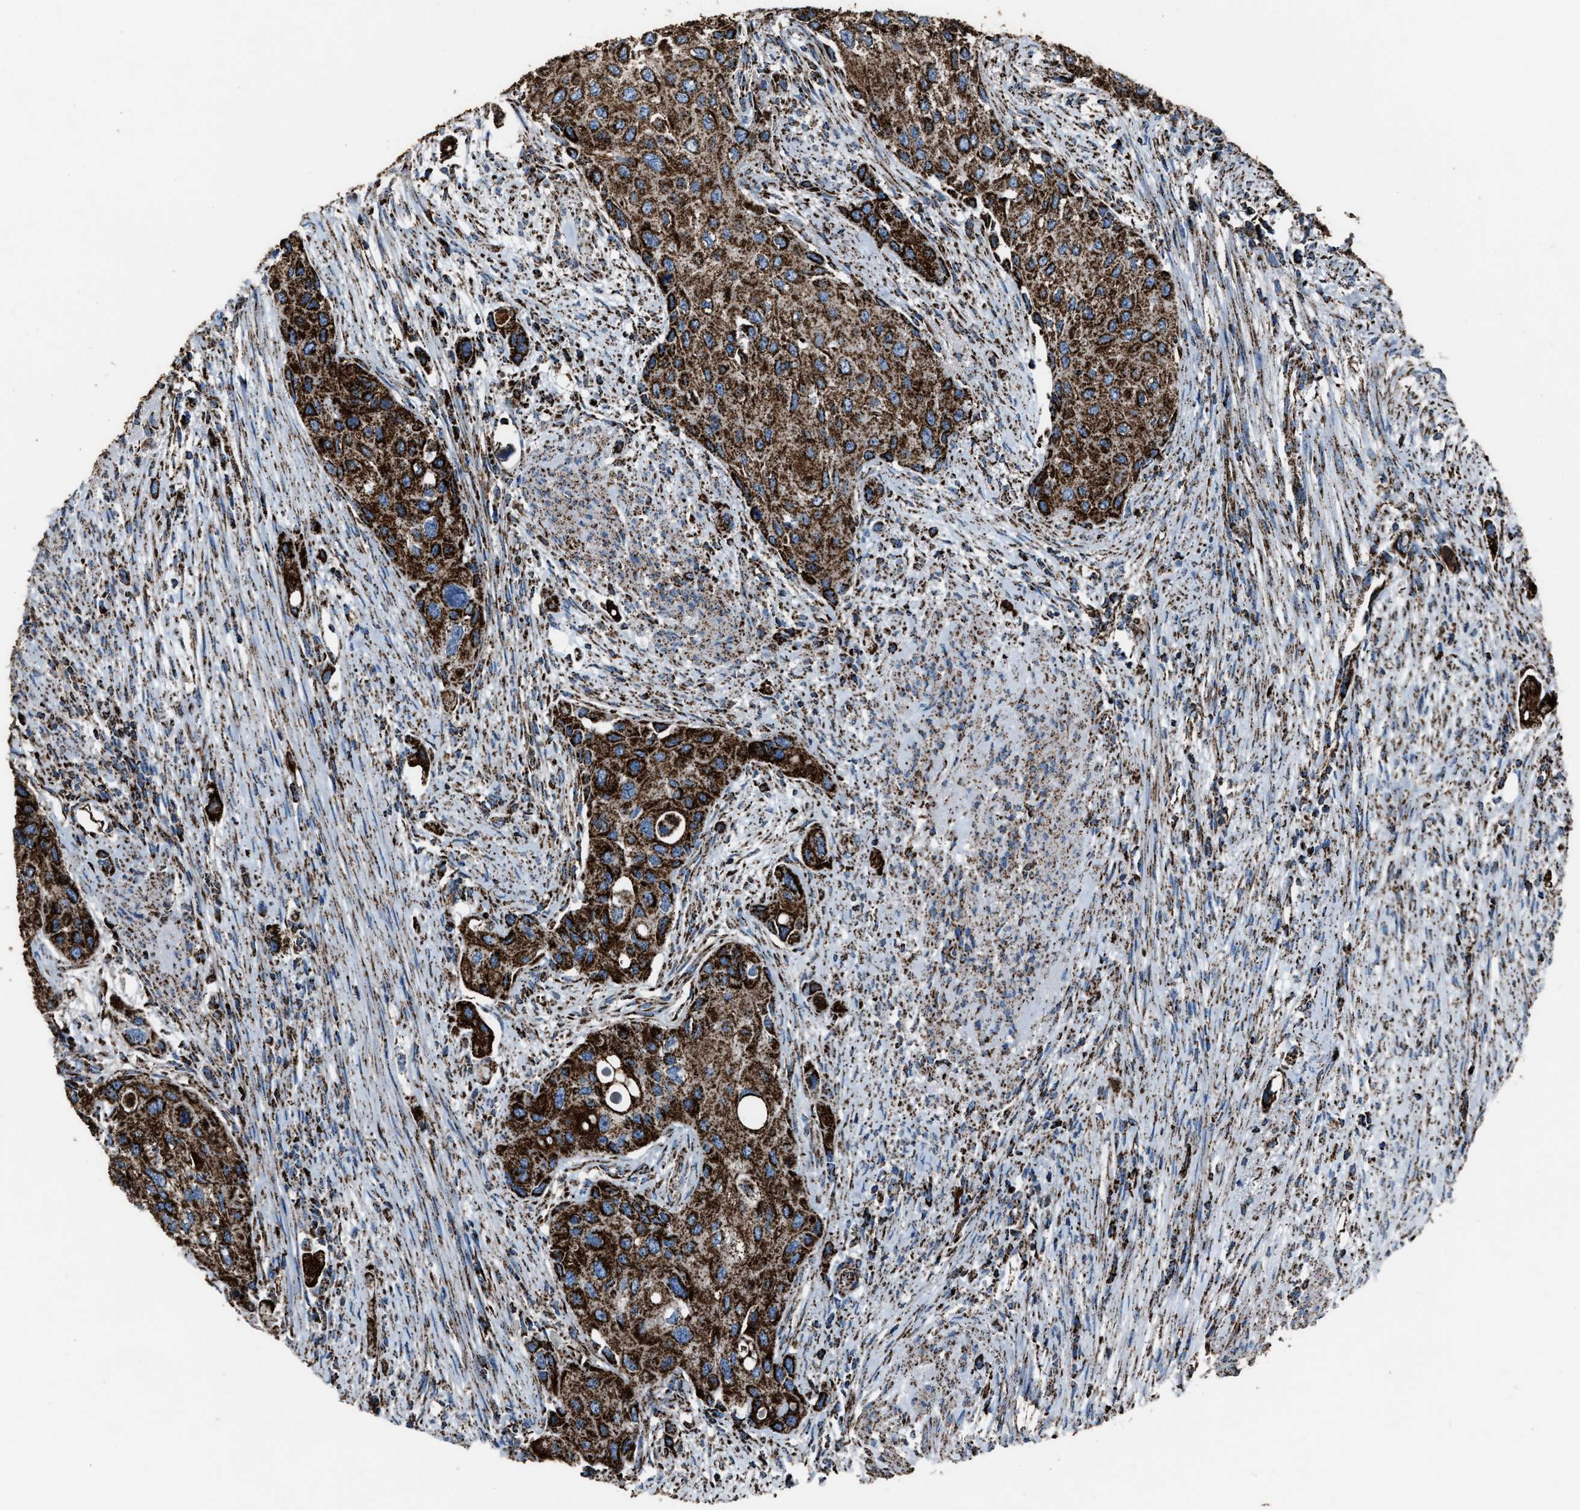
{"staining": {"intensity": "strong", "quantity": ">75%", "location": "cytoplasmic/membranous"}, "tissue": "urothelial cancer", "cell_type": "Tumor cells", "image_type": "cancer", "snomed": [{"axis": "morphology", "description": "Urothelial carcinoma, High grade"}, {"axis": "topography", "description": "Urinary bladder"}], "caption": "This image exhibits urothelial cancer stained with immunohistochemistry to label a protein in brown. The cytoplasmic/membranous of tumor cells show strong positivity for the protein. Nuclei are counter-stained blue.", "gene": "MDH2", "patient": {"sex": "female", "age": 56}}